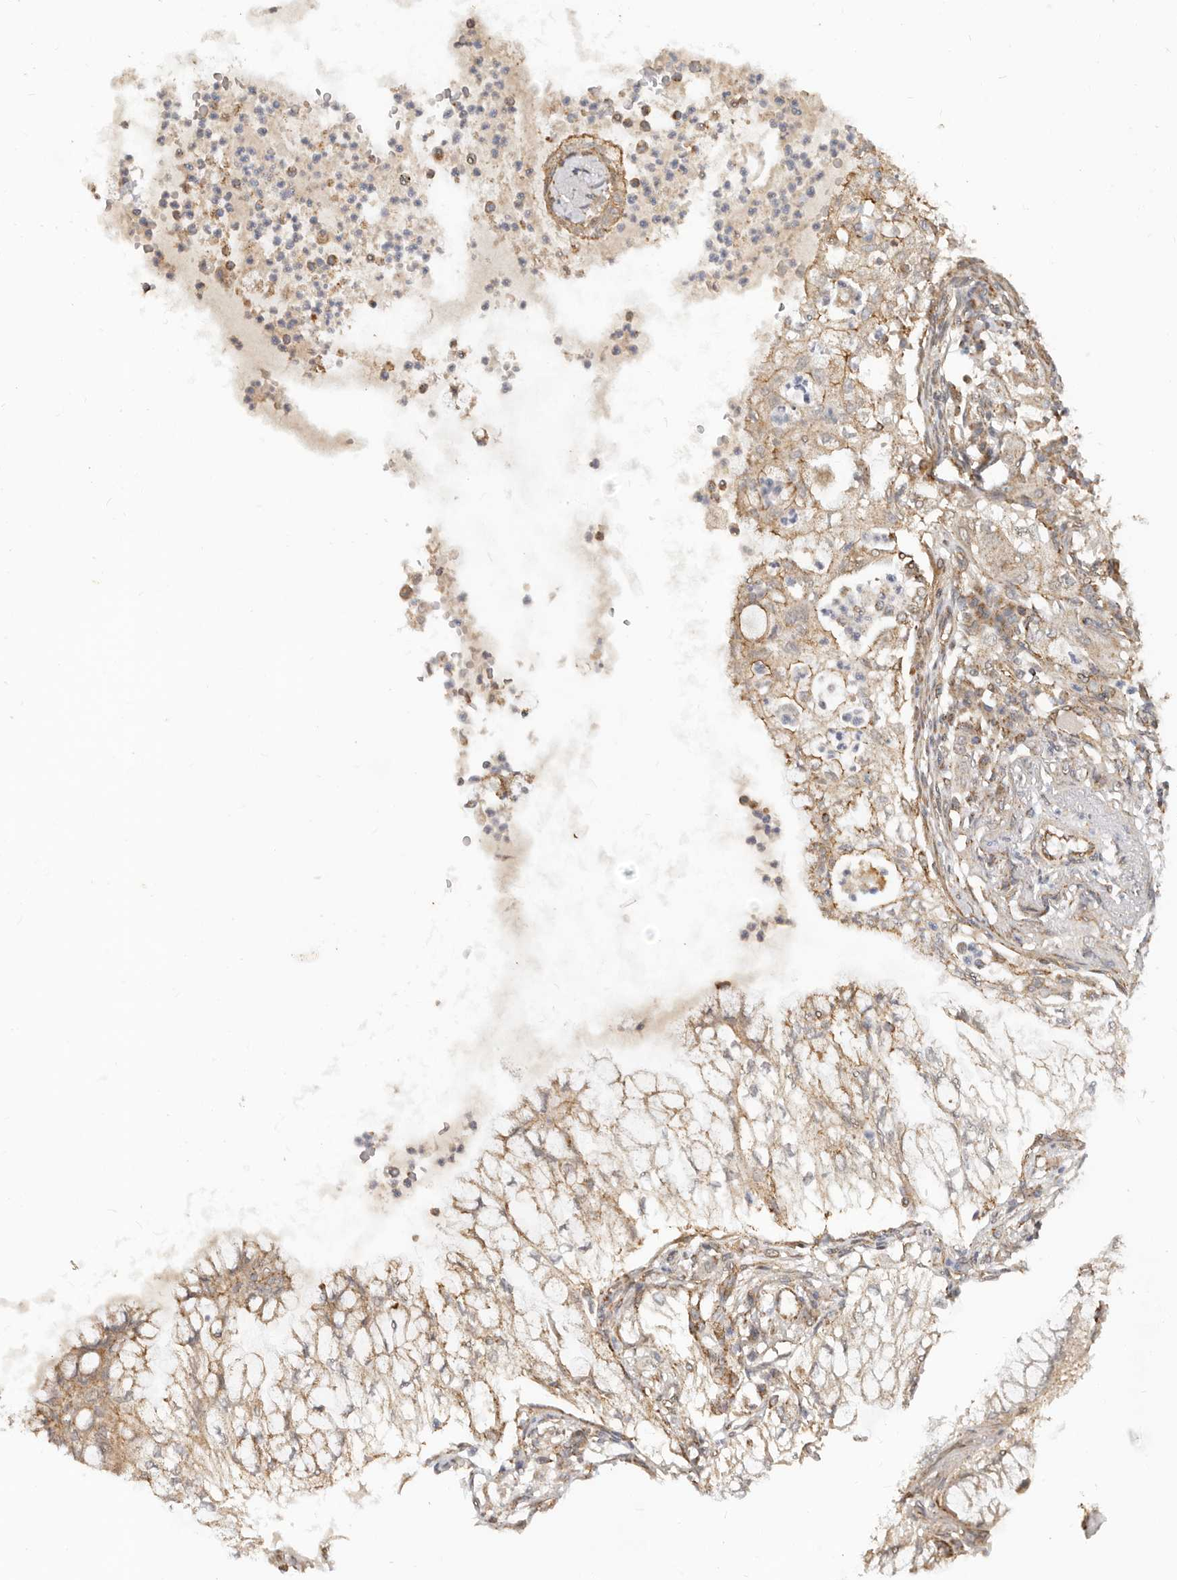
{"staining": {"intensity": "moderate", "quantity": "25%-75%", "location": "cytoplasmic/membranous"}, "tissue": "lung cancer", "cell_type": "Tumor cells", "image_type": "cancer", "snomed": [{"axis": "morphology", "description": "Adenocarcinoma, NOS"}, {"axis": "topography", "description": "Lung"}], "caption": "Immunohistochemistry (DAB) staining of human lung adenocarcinoma exhibits moderate cytoplasmic/membranous protein expression in approximately 25%-75% of tumor cells.", "gene": "USP49", "patient": {"sex": "female", "age": 70}}